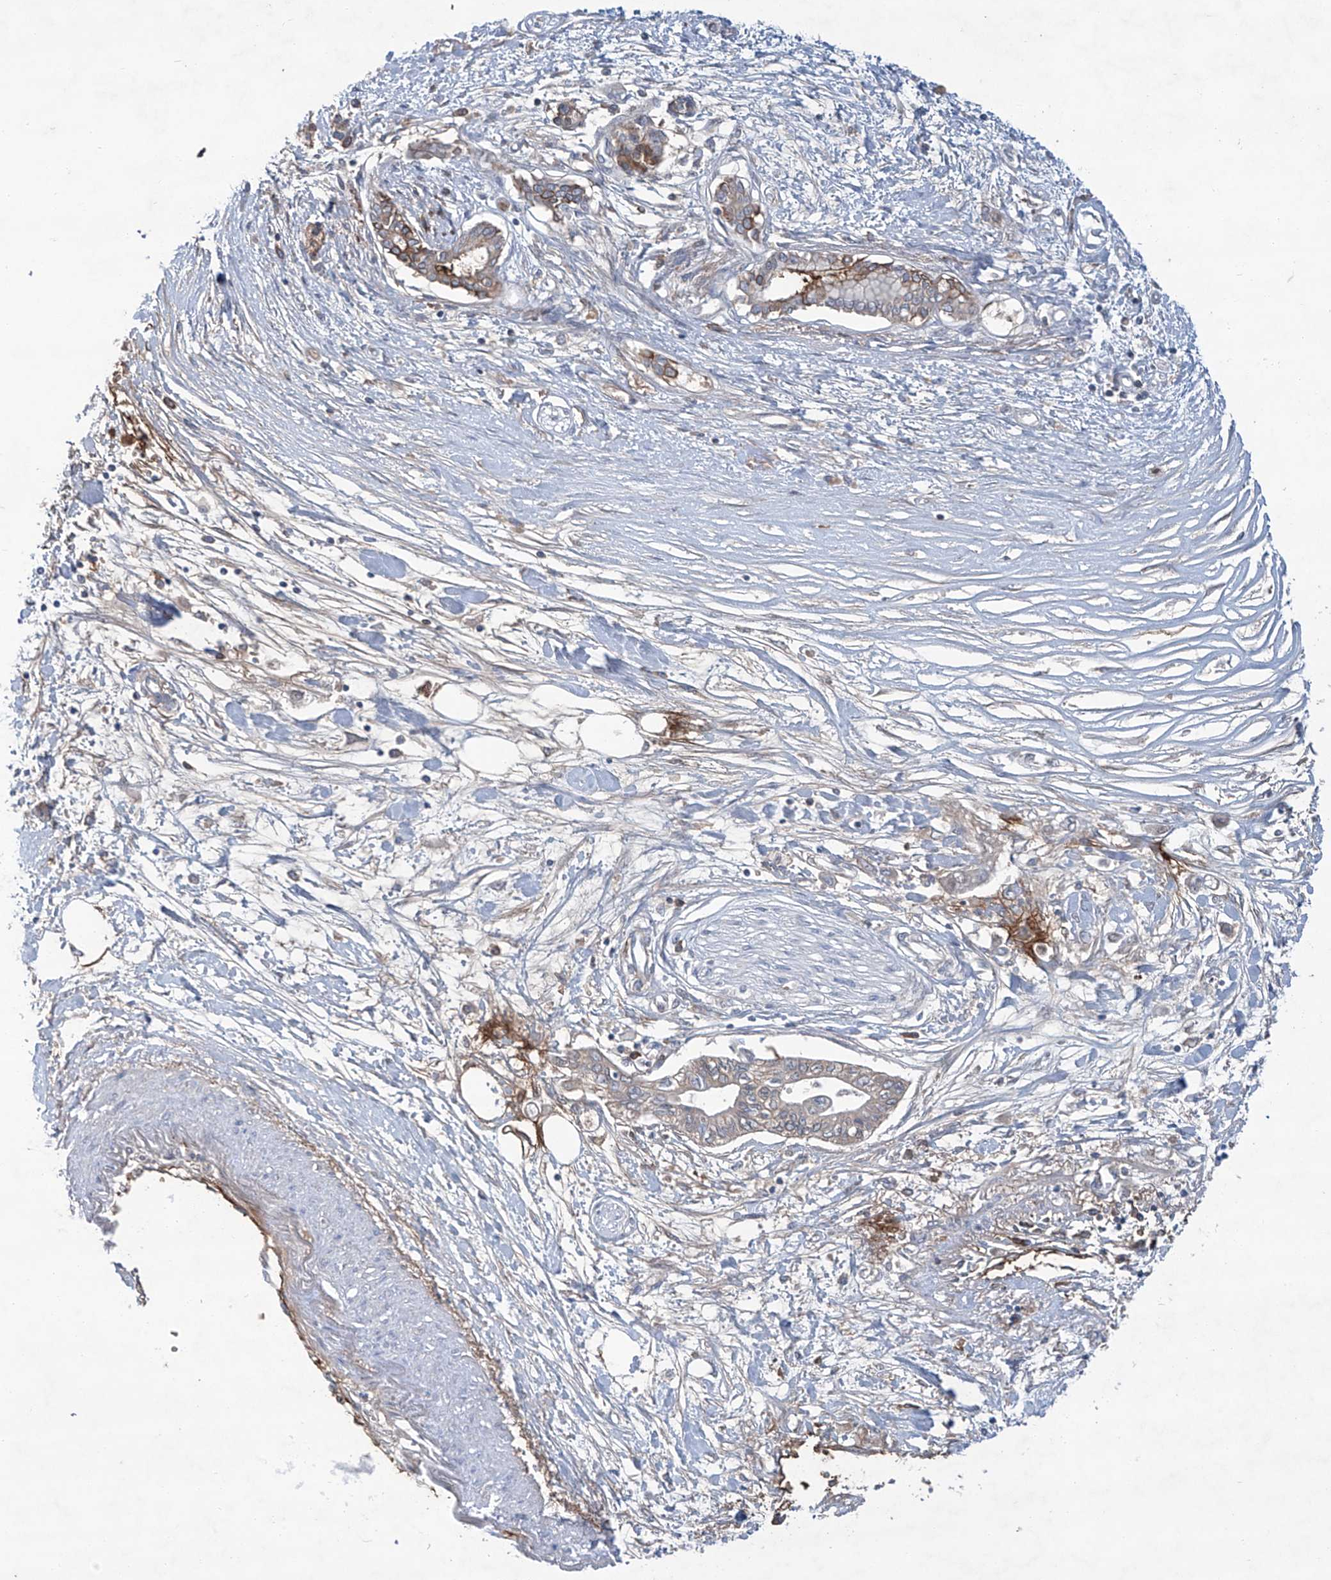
{"staining": {"intensity": "moderate", "quantity": "<25%", "location": "cytoplasmic/membranous"}, "tissue": "pancreatic cancer", "cell_type": "Tumor cells", "image_type": "cancer", "snomed": [{"axis": "morphology", "description": "Adenocarcinoma, NOS"}, {"axis": "topography", "description": "Pancreas"}], "caption": "Pancreatic cancer tissue shows moderate cytoplasmic/membranous staining in approximately <25% of tumor cells, visualized by immunohistochemistry.", "gene": "SIX4", "patient": {"sex": "female", "age": 77}}